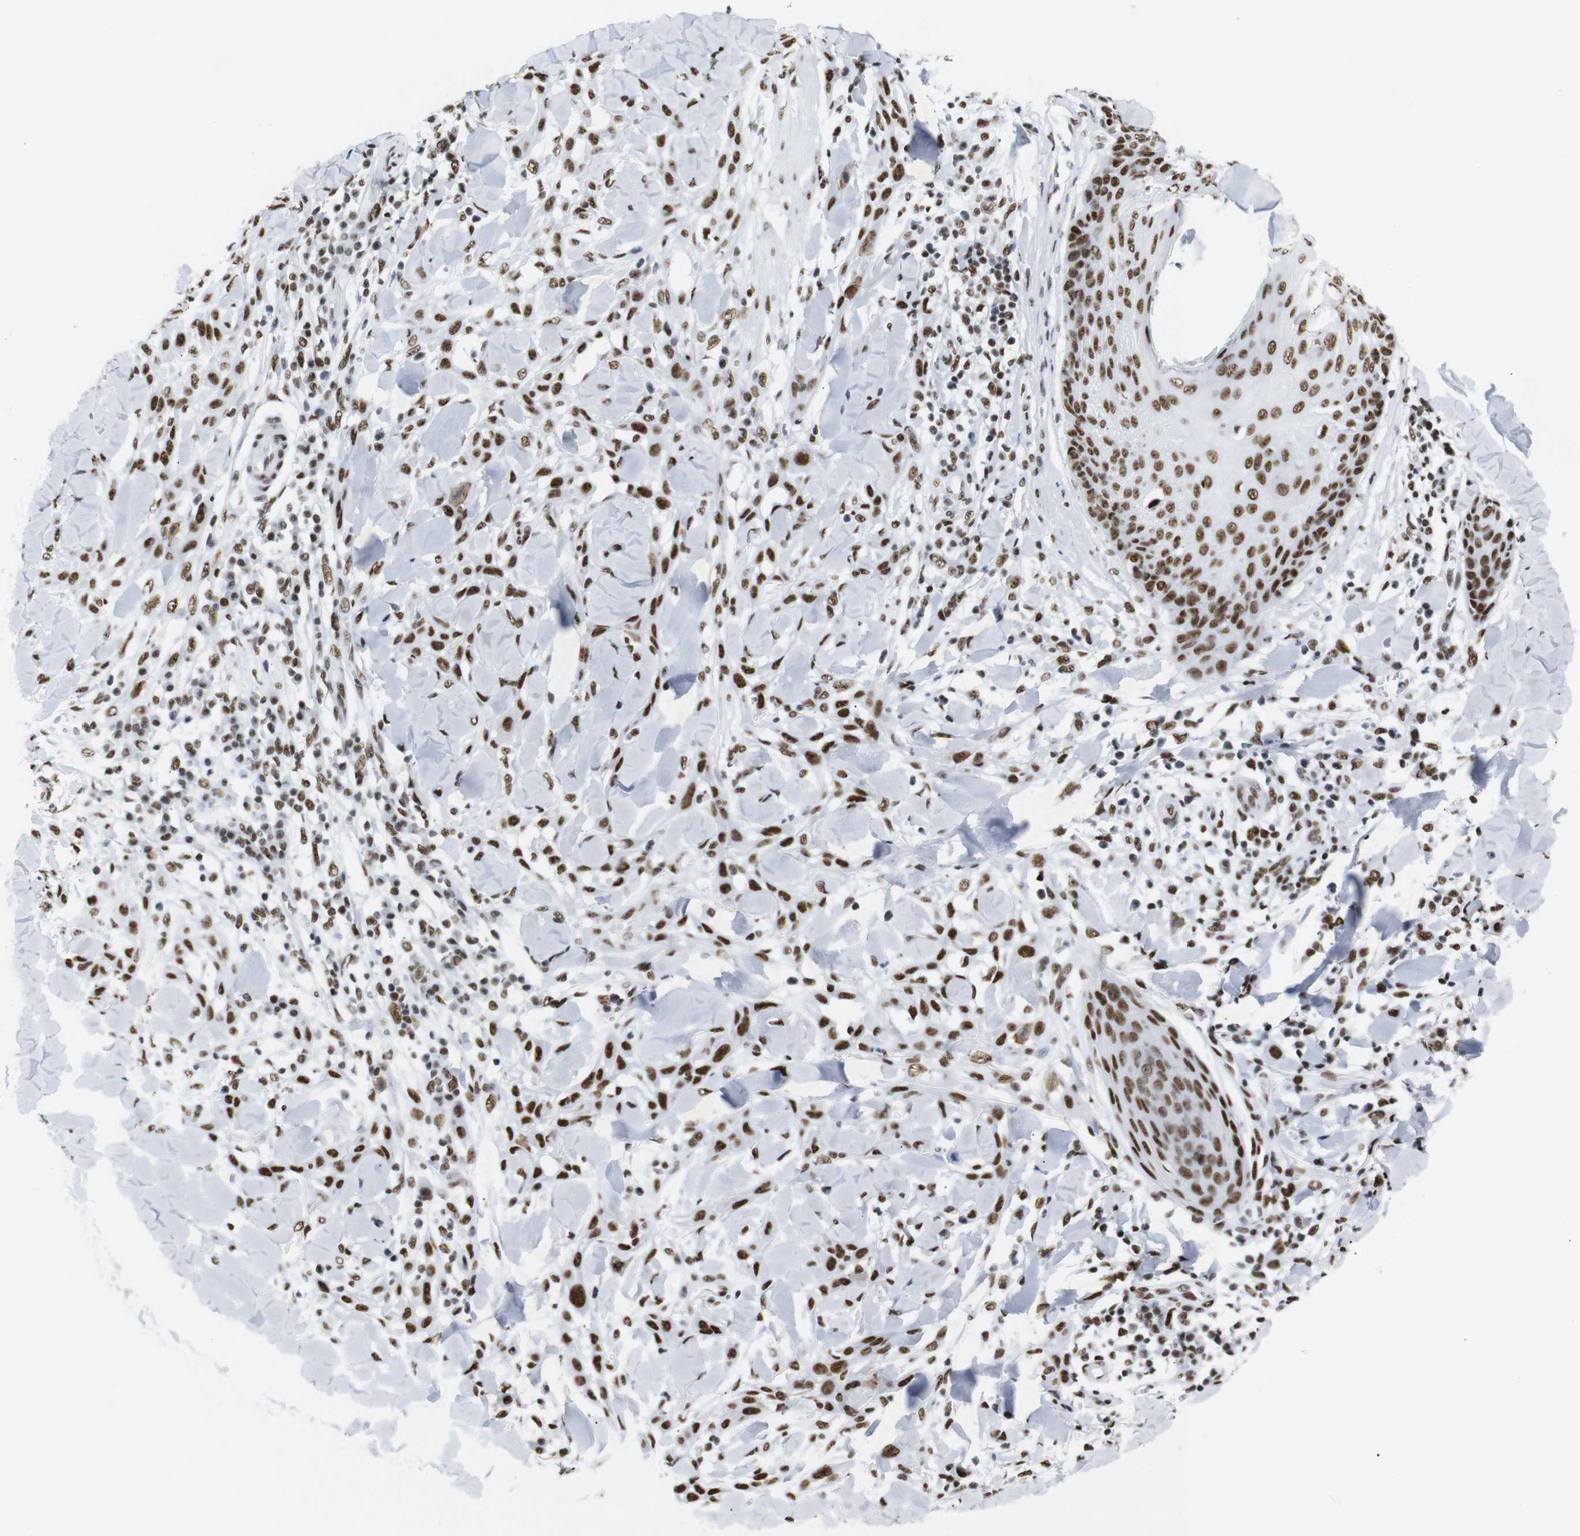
{"staining": {"intensity": "strong", "quantity": ">75%", "location": "nuclear"}, "tissue": "skin cancer", "cell_type": "Tumor cells", "image_type": "cancer", "snomed": [{"axis": "morphology", "description": "Squamous cell carcinoma, NOS"}, {"axis": "topography", "description": "Skin"}], "caption": "Skin cancer stained for a protein displays strong nuclear positivity in tumor cells.", "gene": "TRA2B", "patient": {"sex": "male", "age": 24}}